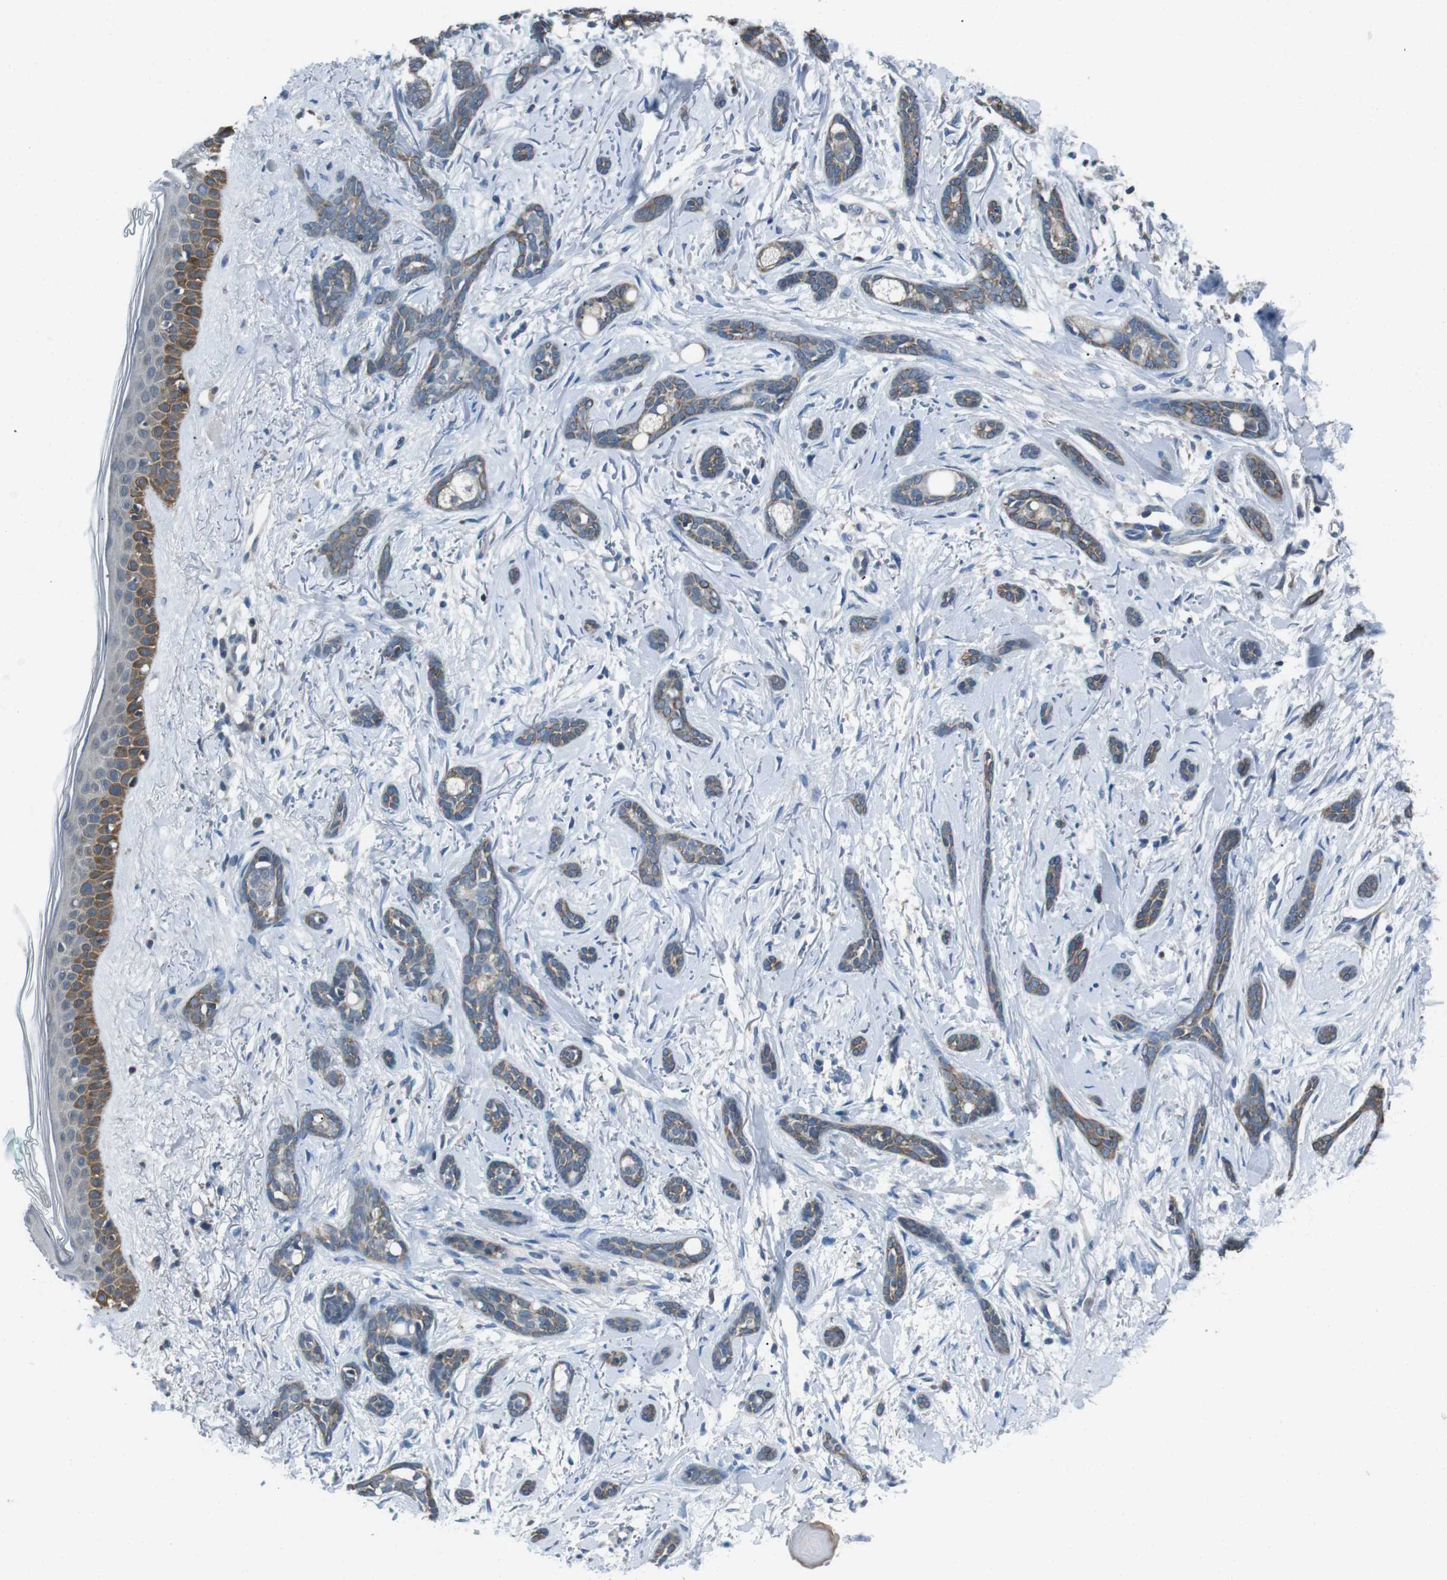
{"staining": {"intensity": "weak", "quantity": ">75%", "location": "cytoplasmic/membranous"}, "tissue": "skin cancer", "cell_type": "Tumor cells", "image_type": "cancer", "snomed": [{"axis": "morphology", "description": "Basal cell carcinoma"}, {"axis": "morphology", "description": "Adnexal tumor, benign"}, {"axis": "topography", "description": "Skin"}], "caption": "A micrograph of human benign adnexal tumor (skin) stained for a protein exhibits weak cytoplasmic/membranous brown staining in tumor cells. (DAB IHC with brightfield microscopy, high magnification).", "gene": "FAM3B", "patient": {"sex": "female", "age": 42}}